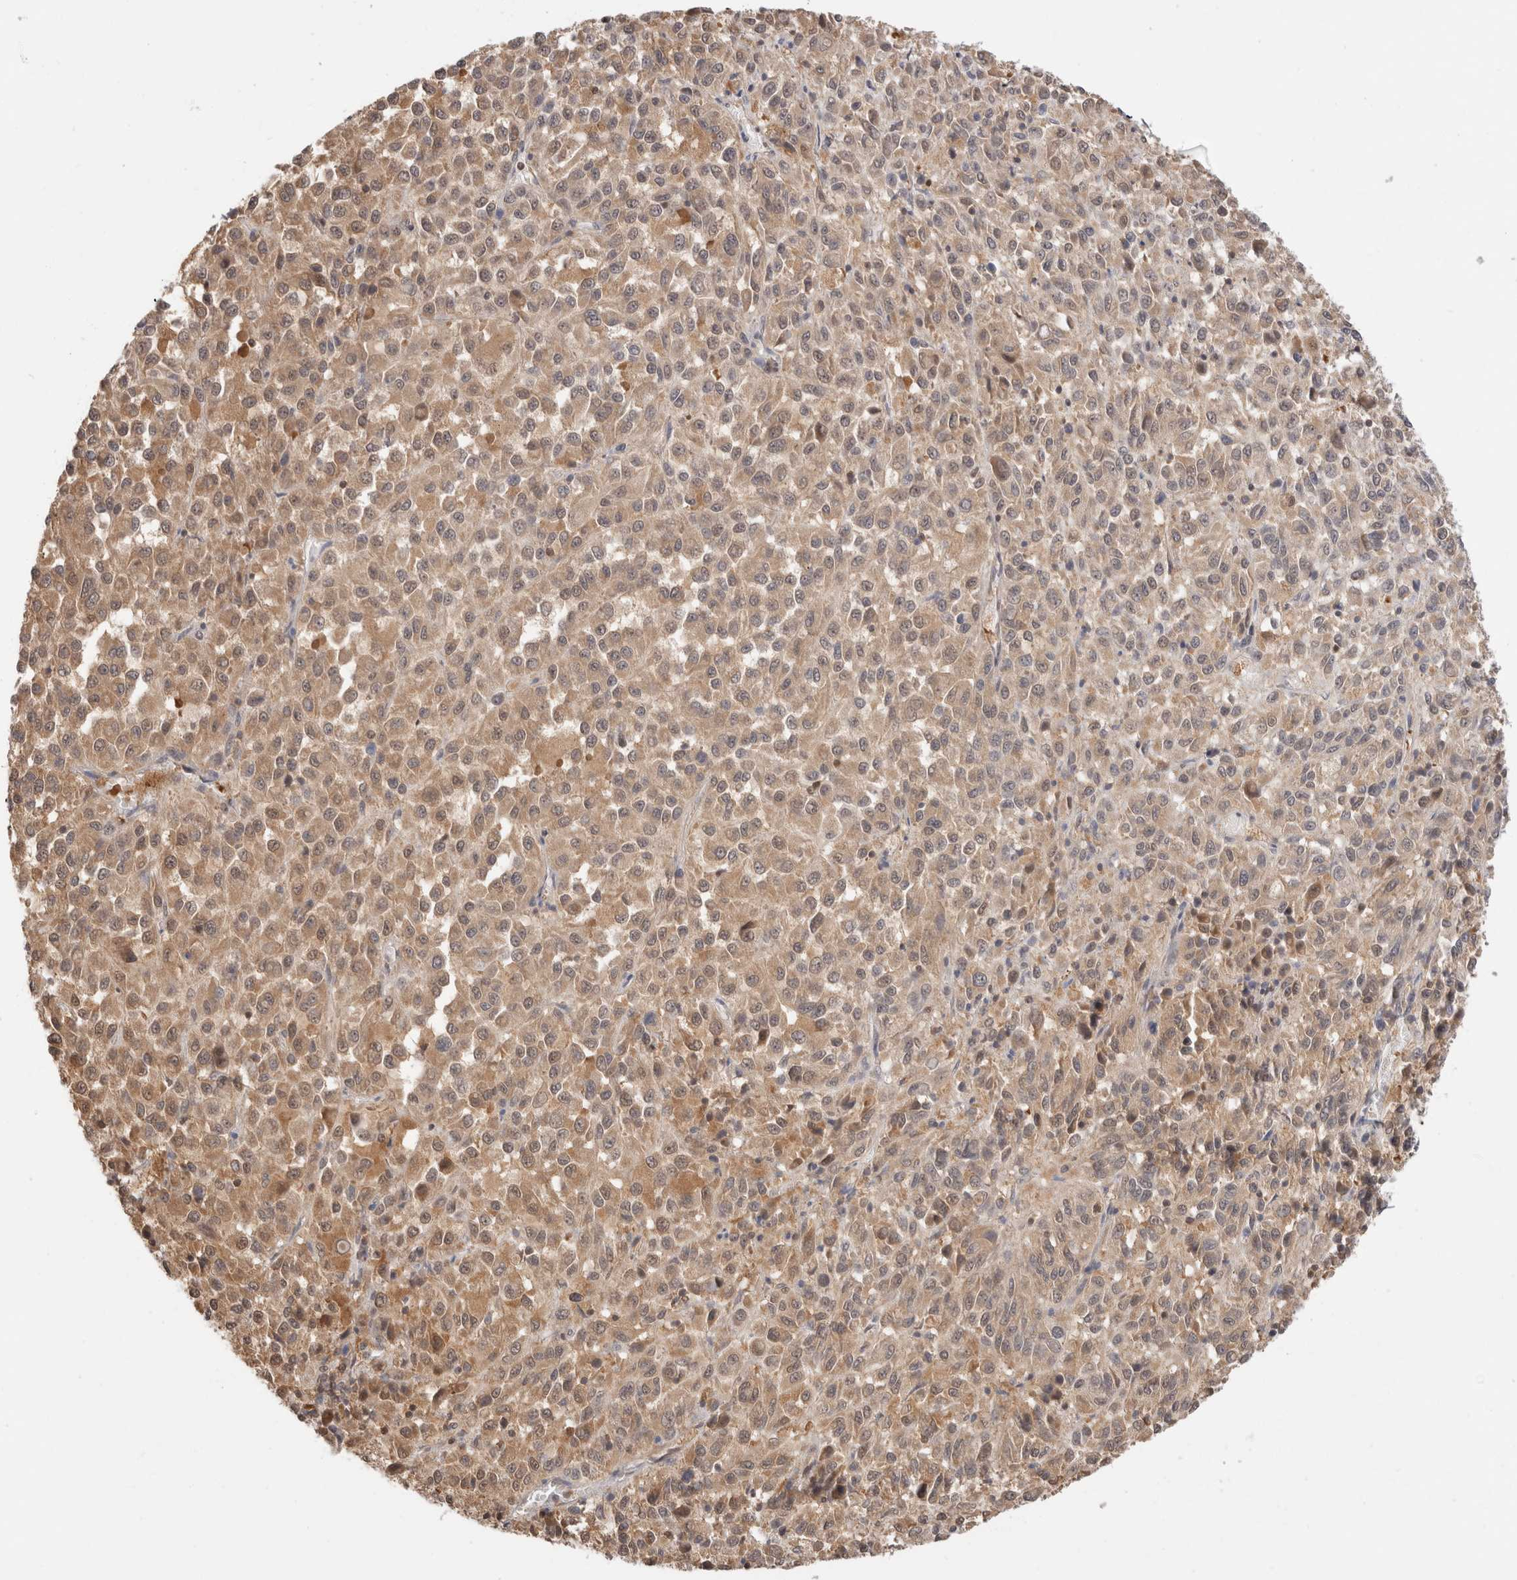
{"staining": {"intensity": "moderate", "quantity": ">75%", "location": "cytoplasmic/membranous,nuclear"}, "tissue": "melanoma", "cell_type": "Tumor cells", "image_type": "cancer", "snomed": [{"axis": "morphology", "description": "Malignant melanoma, Metastatic site"}, {"axis": "topography", "description": "Lung"}], "caption": "Brown immunohistochemical staining in human malignant melanoma (metastatic site) demonstrates moderate cytoplasmic/membranous and nuclear staining in approximately >75% of tumor cells. Using DAB (3,3'-diaminobenzidine) (brown) and hematoxylin (blue) stains, captured at high magnification using brightfield microscopy.", "gene": "C17orf97", "patient": {"sex": "male", "age": 64}}